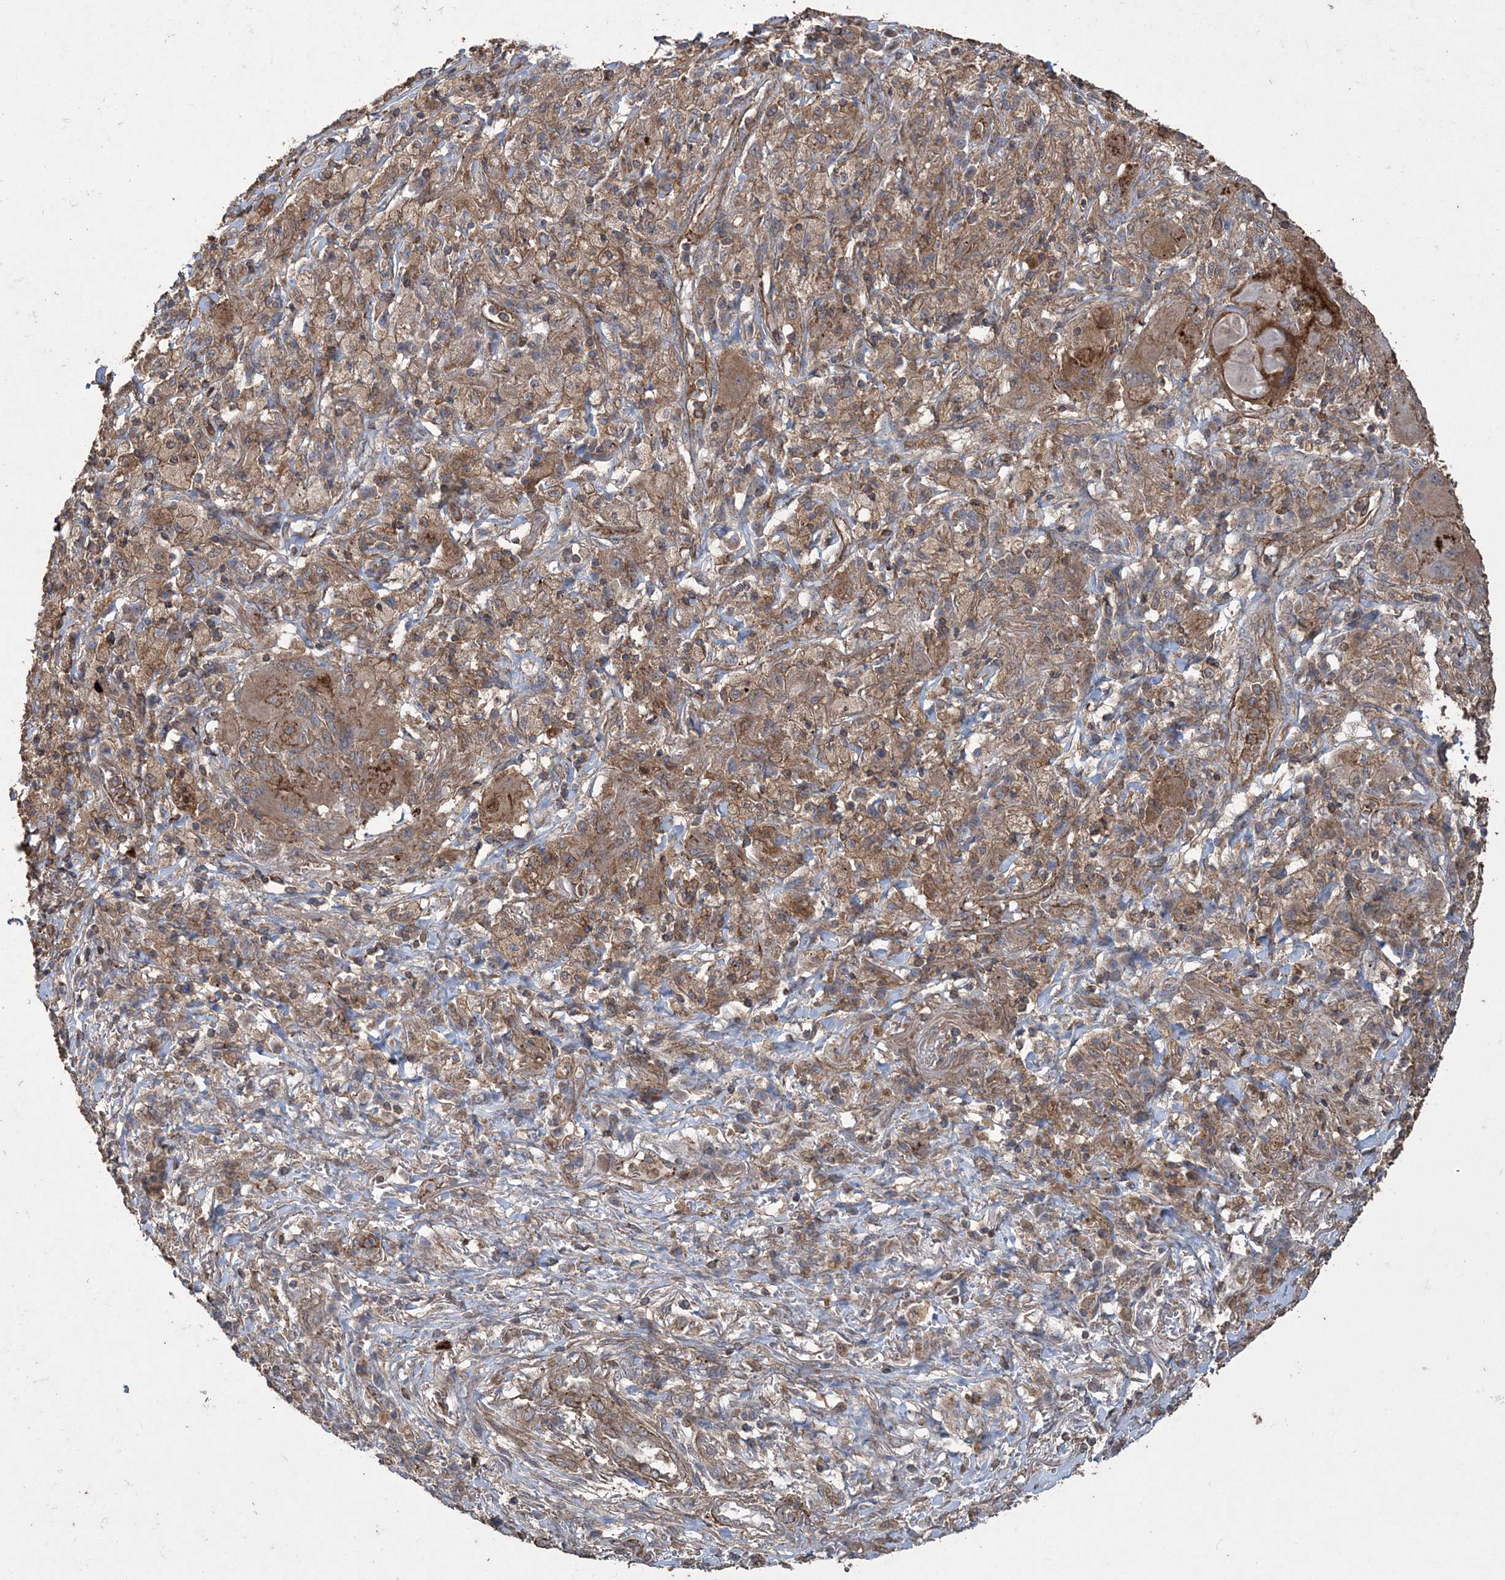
{"staining": {"intensity": "moderate", "quantity": ">75%", "location": "cytoplasmic/membranous"}, "tissue": "lung cancer", "cell_type": "Tumor cells", "image_type": "cancer", "snomed": [{"axis": "morphology", "description": "Squamous cell carcinoma, NOS"}, {"axis": "topography", "description": "Lung"}], "caption": "Immunohistochemical staining of squamous cell carcinoma (lung) demonstrates moderate cytoplasmic/membranous protein expression in approximately >75% of tumor cells.", "gene": "TTC7A", "patient": {"sex": "male", "age": 61}}